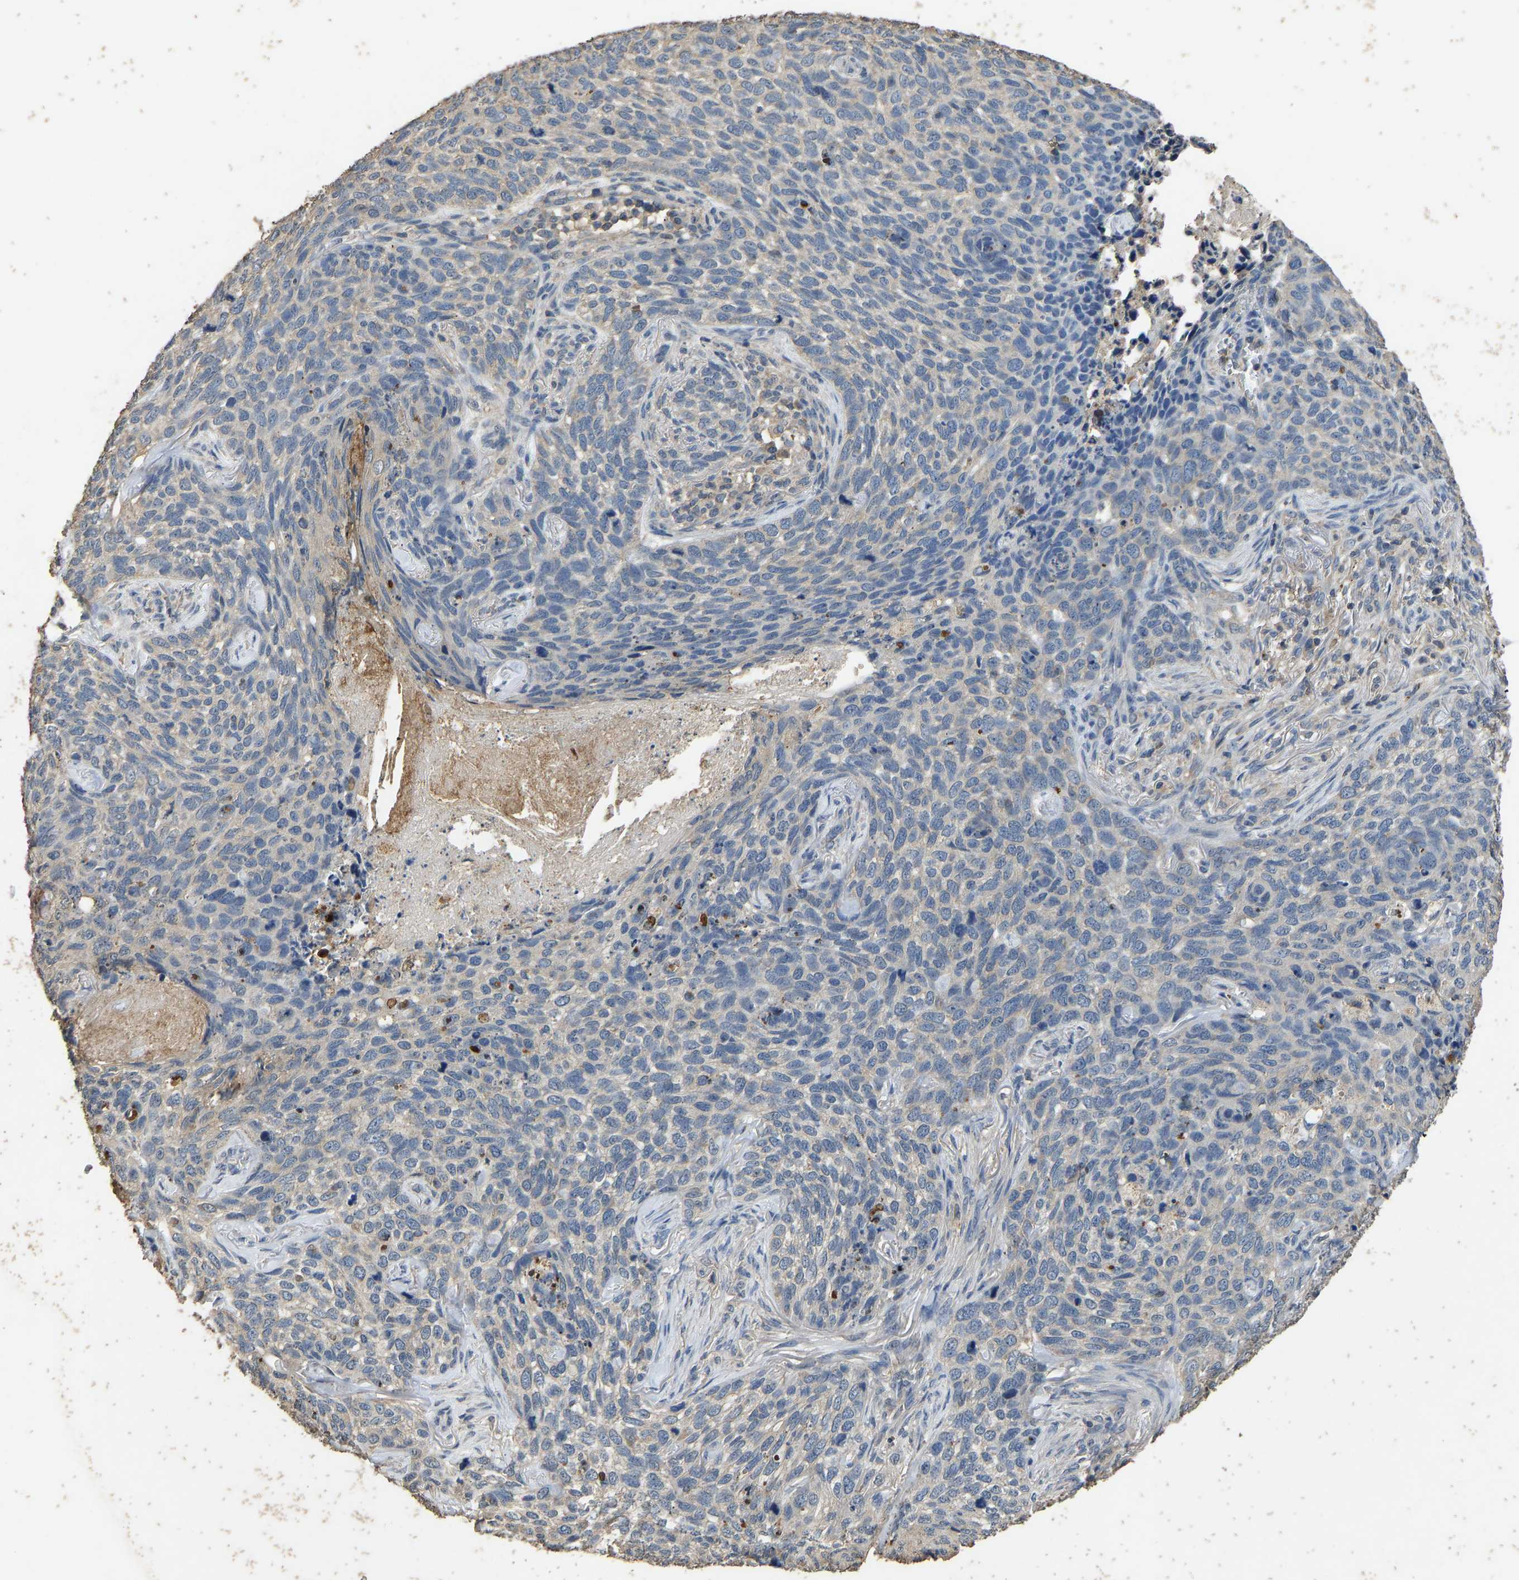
{"staining": {"intensity": "weak", "quantity": "25%-75%", "location": "cytoplasmic/membranous"}, "tissue": "skin cancer", "cell_type": "Tumor cells", "image_type": "cancer", "snomed": [{"axis": "morphology", "description": "Basal cell carcinoma"}, {"axis": "topography", "description": "Skin"}], "caption": "Immunohistochemistry (DAB) staining of skin basal cell carcinoma shows weak cytoplasmic/membranous protein expression in about 25%-75% of tumor cells.", "gene": "CIDEC", "patient": {"sex": "female", "age": 64}}